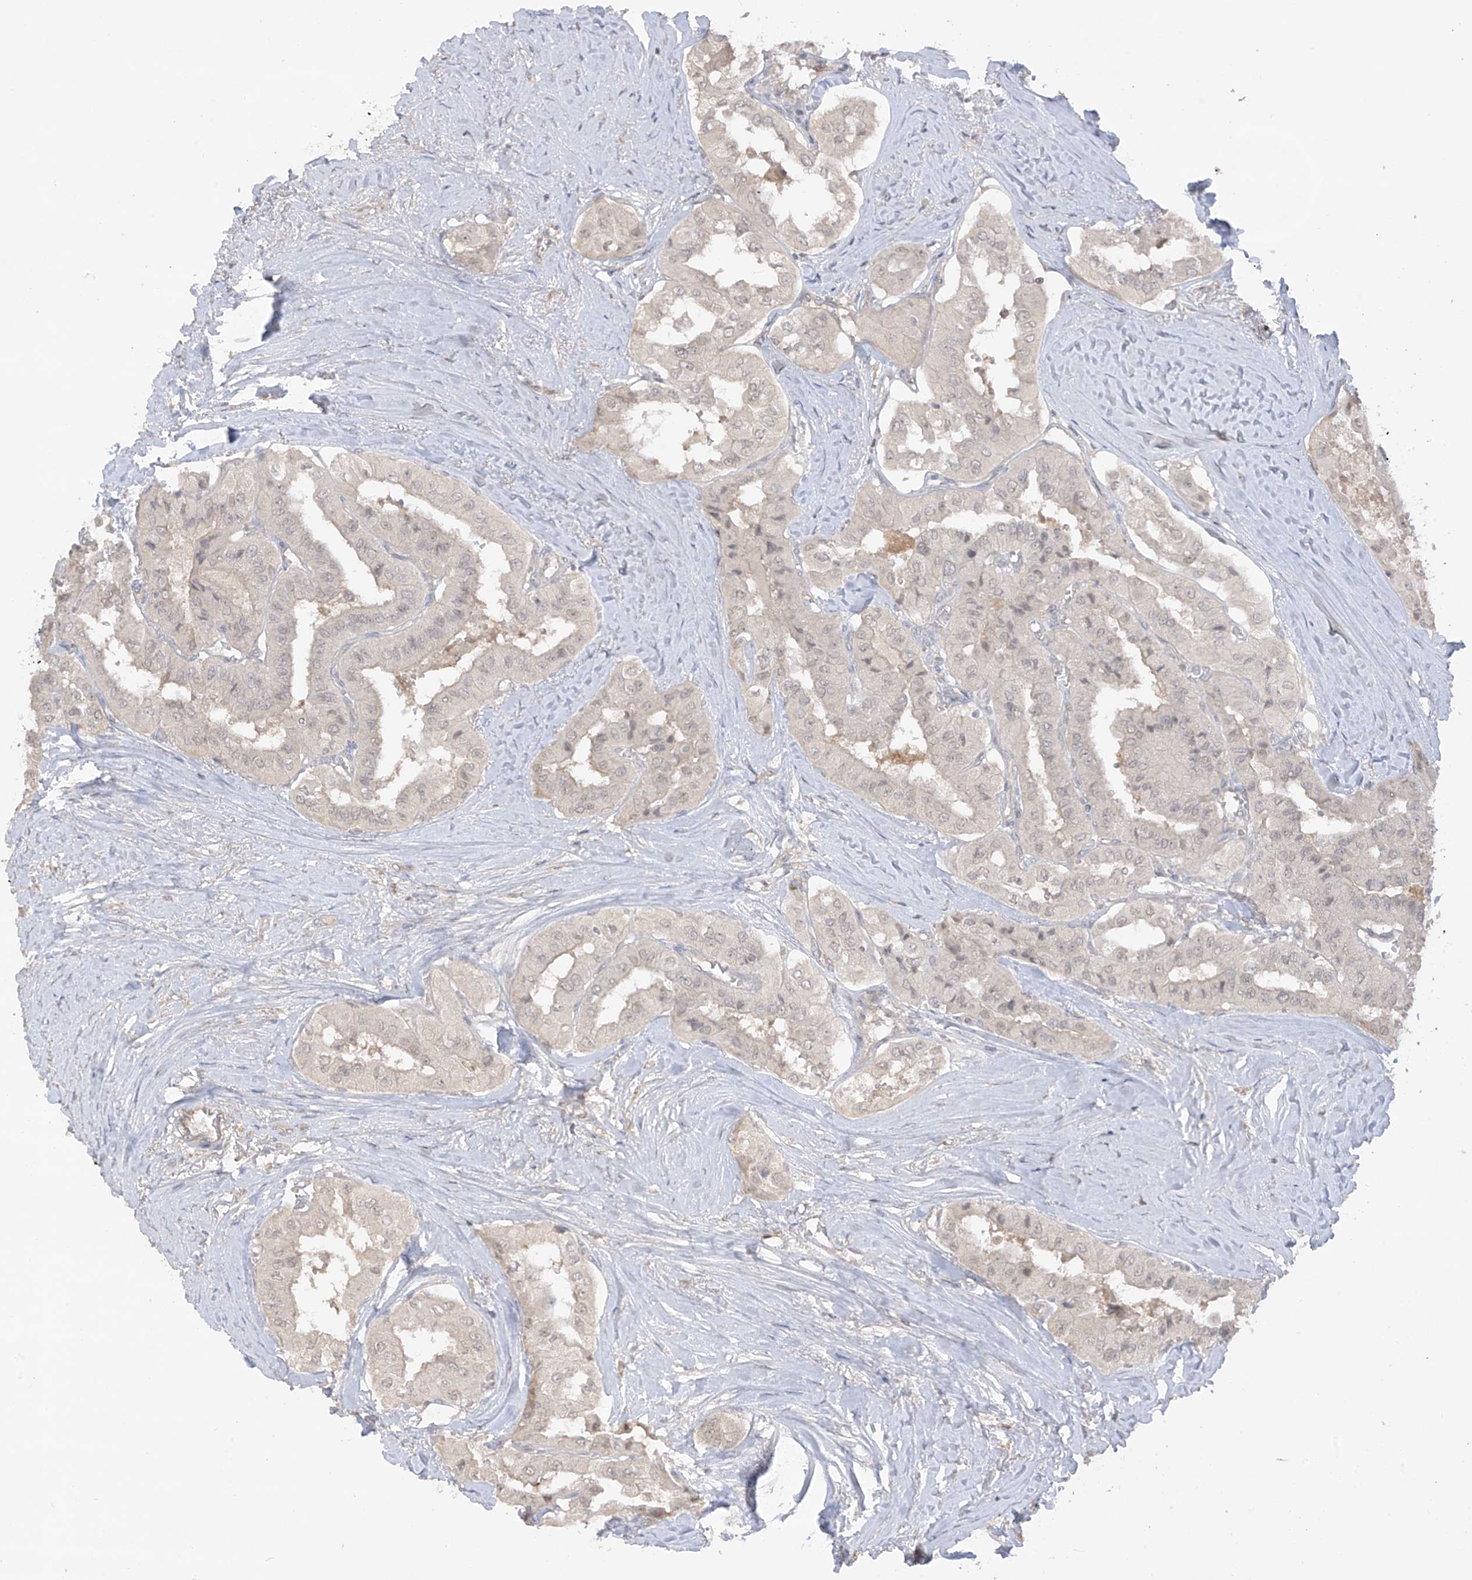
{"staining": {"intensity": "negative", "quantity": "none", "location": "none"}, "tissue": "thyroid cancer", "cell_type": "Tumor cells", "image_type": "cancer", "snomed": [{"axis": "morphology", "description": "Papillary adenocarcinoma, NOS"}, {"axis": "topography", "description": "Thyroid gland"}], "caption": "Immunohistochemistry (IHC) histopathology image of neoplastic tissue: human thyroid cancer stained with DAB demonstrates no significant protein expression in tumor cells. (Stains: DAB (3,3'-diaminobenzidine) immunohistochemistry (IHC) with hematoxylin counter stain, Microscopy: brightfield microscopy at high magnification).", "gene": "ANGEL2", "patient": {"sex": "female", "age": 59}}